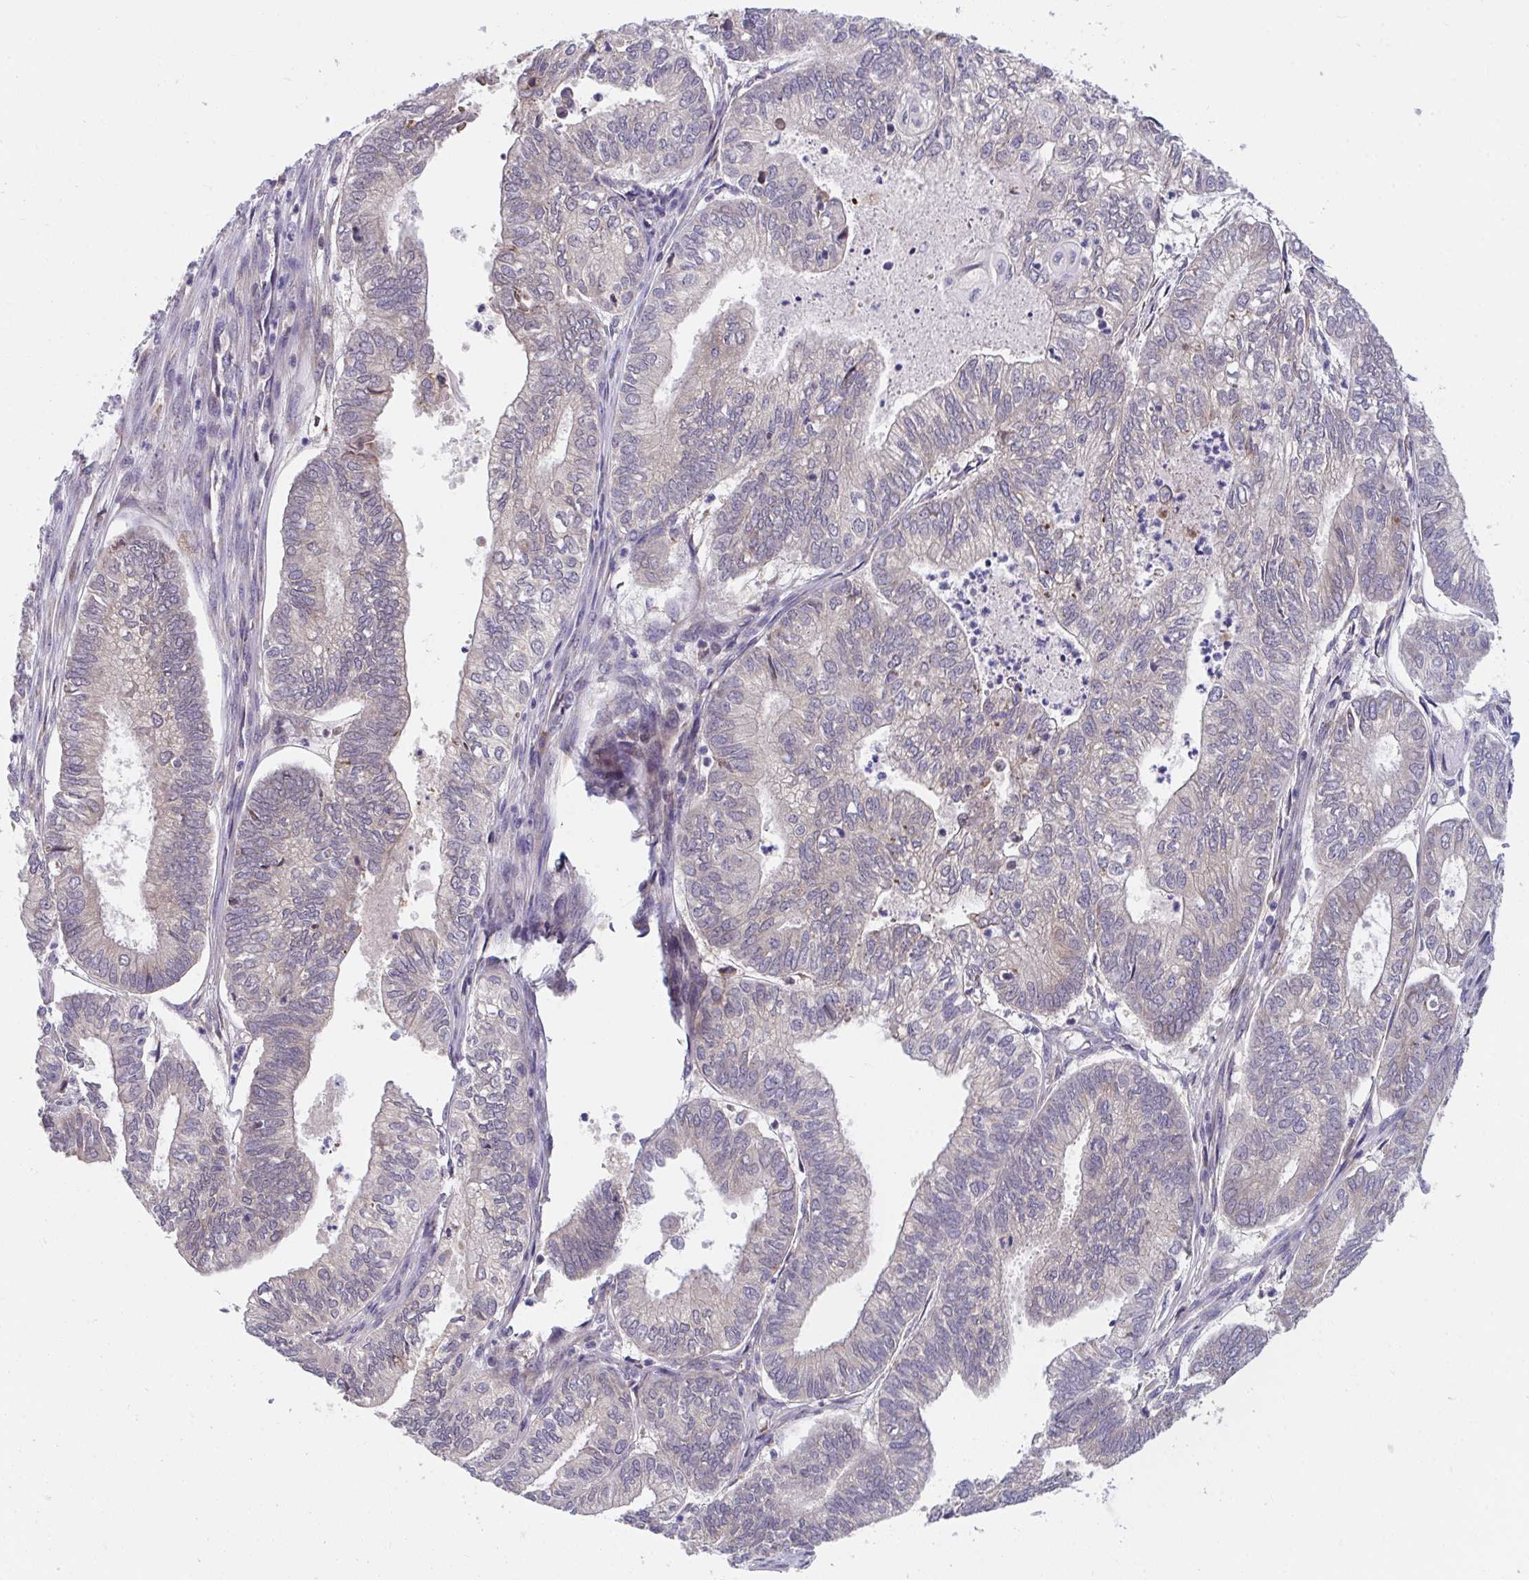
{"staining": {"intensity": "weak", "quantity": "25%-75%", "location": "cytoplasmic/membranous"}, "tissue": "ovarian cancer", "cell_type": "Tumor cells", "image_type": "cancer", "snomed": [{"axis": "morphology", "description": "Carcinoma, endometroid"}, {"axis": "topography", "description": "Ovary"}], "caption": "Weak cytoplasmic/membranous positivity is appreciated in about 25%-75% of tumor cells in ovarian cancer (endometroid carcinoma).", "gene": "SUSD4", "patient": {"sex": "female", "age": 64}}